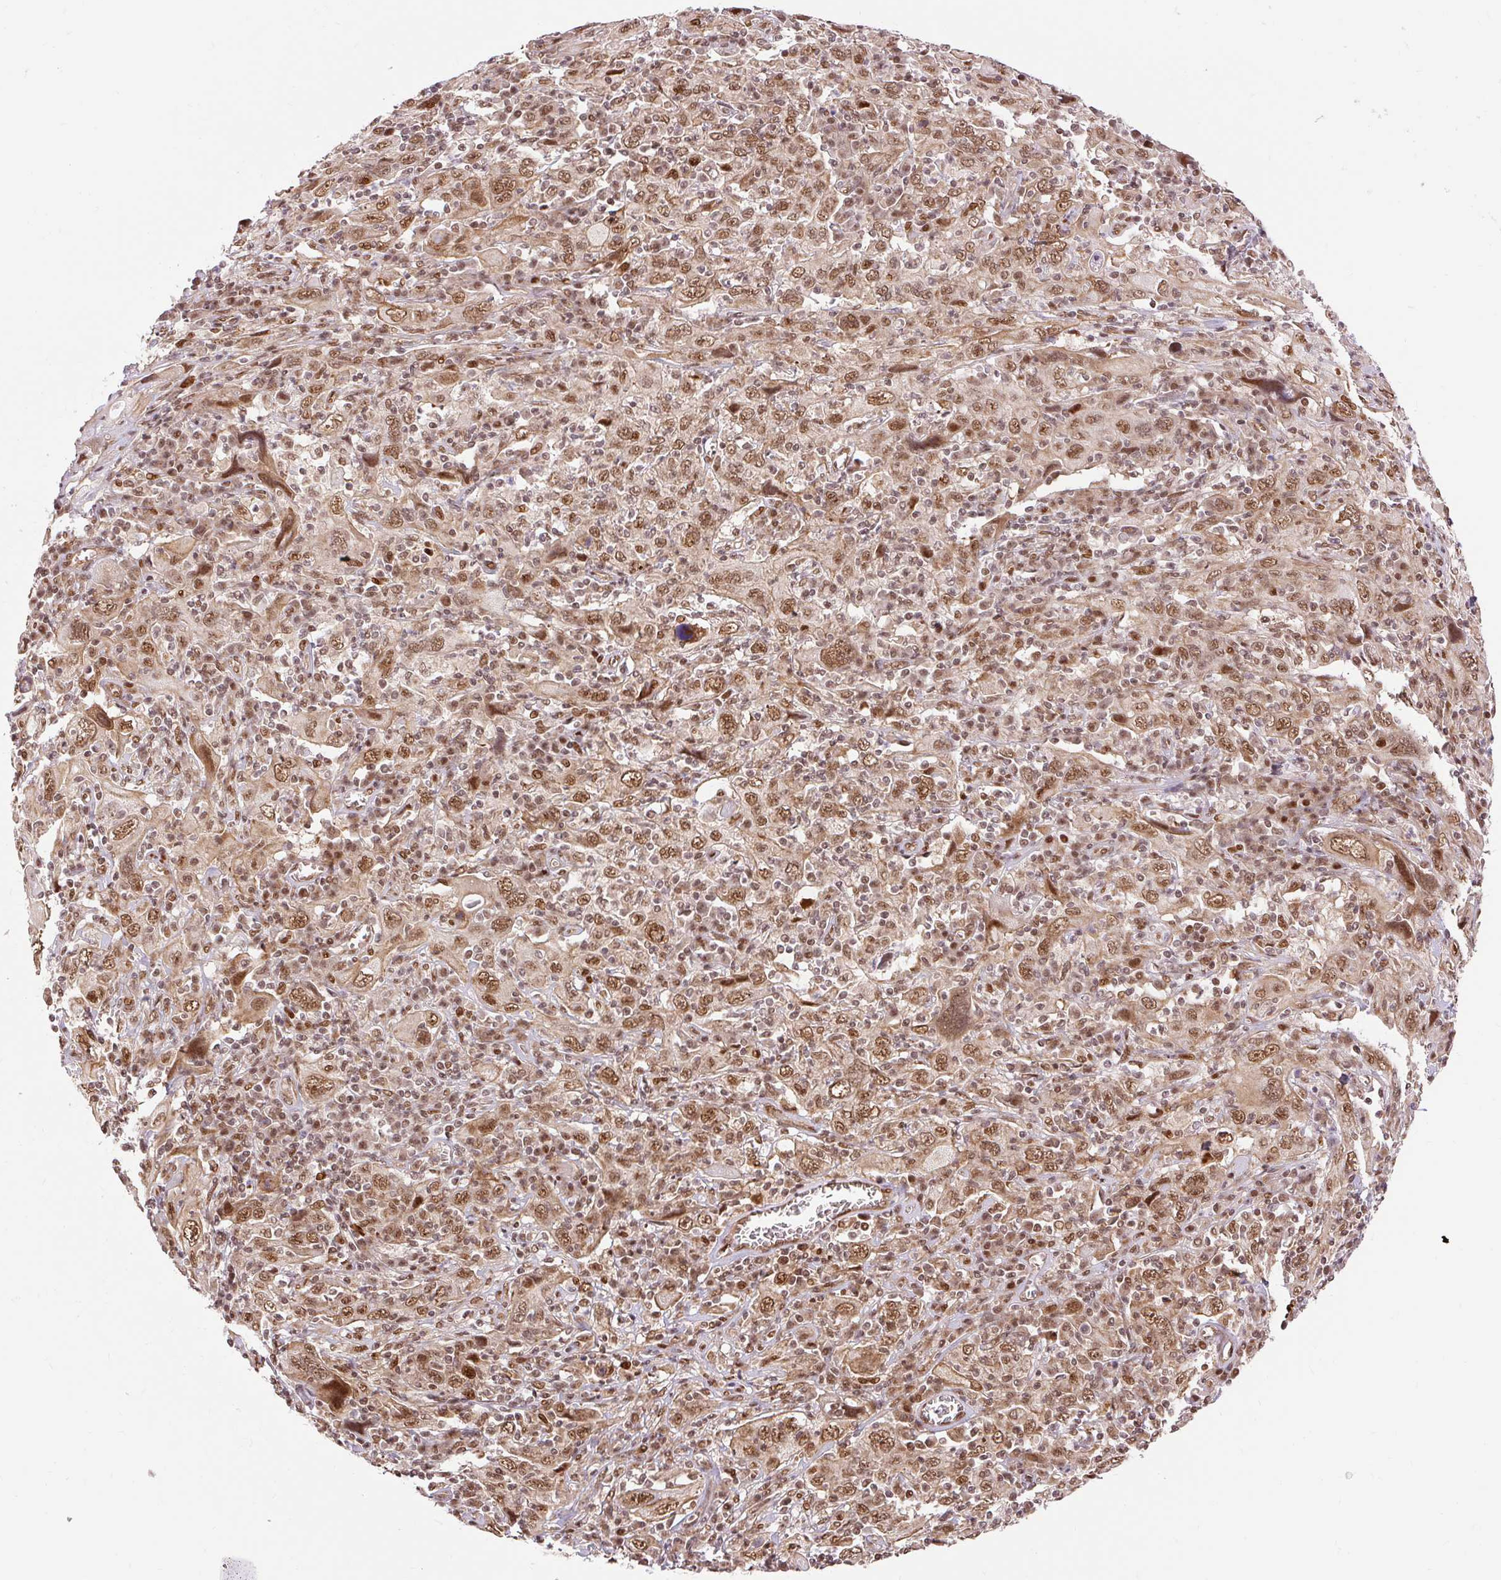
{"staining": {"intensity": "moderate", "quantity": ">75%", "location": "nuclear"}, "tissue": "cervical cancer", "cell_type": "Tumor cells", "image_type": "cancer", "snomed": [{"axis": "morphology", "description": "Squamous cell carcinoma, NOS"}, {"axis": "topography", "description": "Cervix"}], "caption": "Brown immunohistochemical staining in human cervical cancer (squamous cell carcinoma) shows moderate nuclear expression in about >75% of tumor cells.", "gene": "MECOM", "patient": {"sex": "female", "age": 46}}